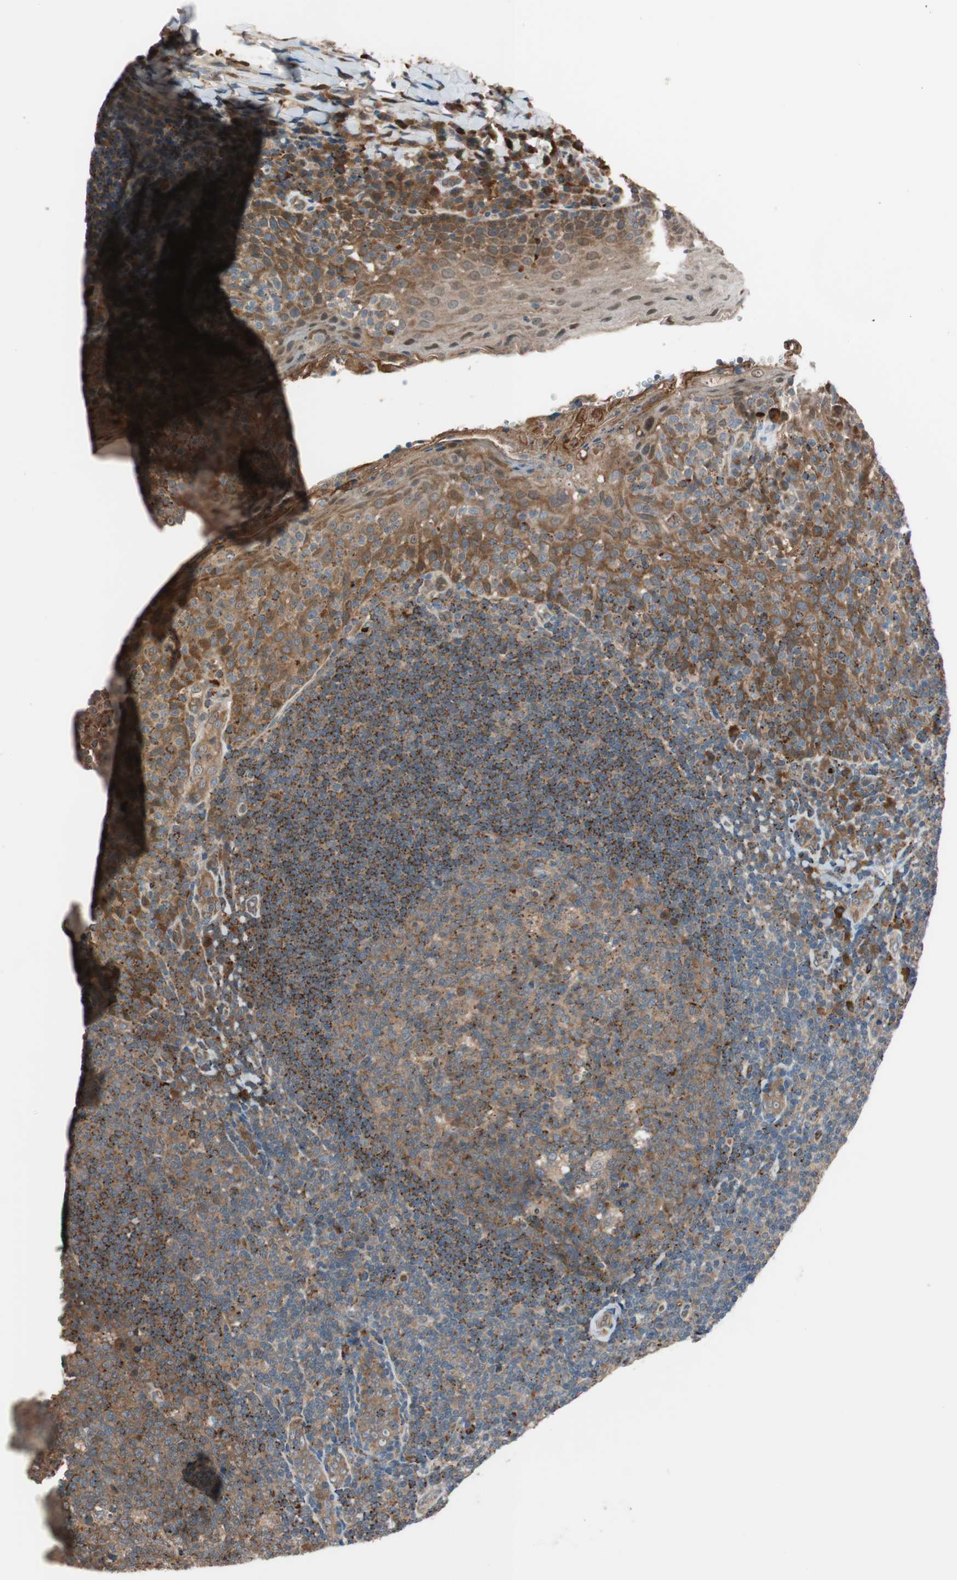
{"staining": {"intensity": "moderate", "quantity": "25%-75%", "location": "cytoplasmic/membranous"}, "tissue": "tonsil", "cell_type": "Germinal center cells", "image_type": "normal", "snomed": [{"axis": "morphology", "description": "Normal tissue, NOS"}, {"axis": "topography", "description": "Tonsil"}], "caption": "Human tonsil stained with a brown dye demonstrates moderate cytoplasmic/membranous positive staining in approximately 25%-75% of germinal center cells.", "gene": "P3R3URF", "patient": {"sex": "male", "age": 17}}